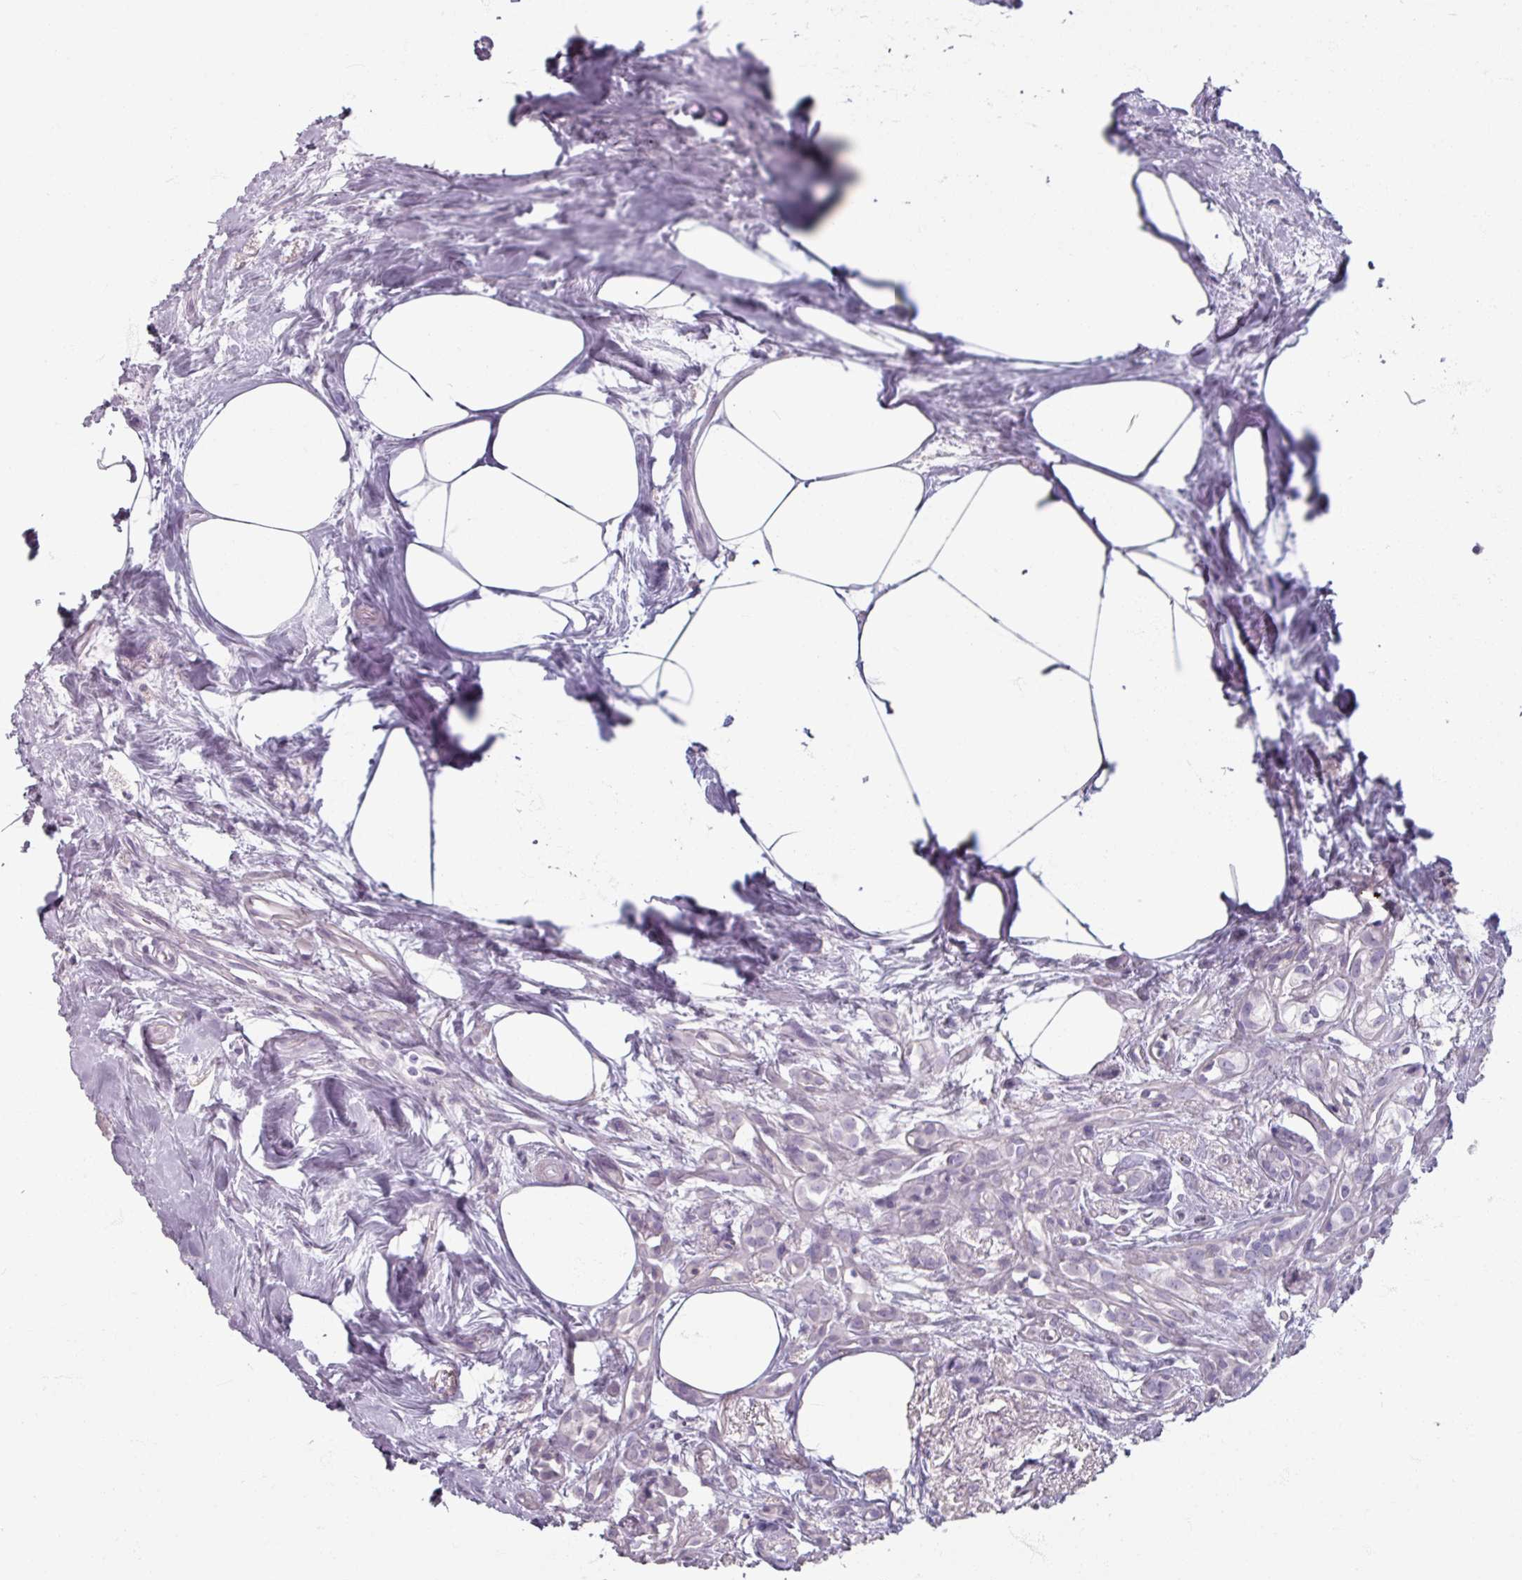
{"staining": {"intensity": "negative", "quantity": "none", "location": "none"}, "tissue": "breast cancer", "cell_type": "Tumor cells", "image_type": "cancer", "snomed": [{"axis": "morphology", "description": "Carcinoma, NOS"}, {"axis": "topography", "description": "Breast"}], "caption": "Tumor cells are negative for brown protein staining in breast cancer (carcinoma).", "gene": "PTPRC", "patient": {"sex": "female", "age": 60}}